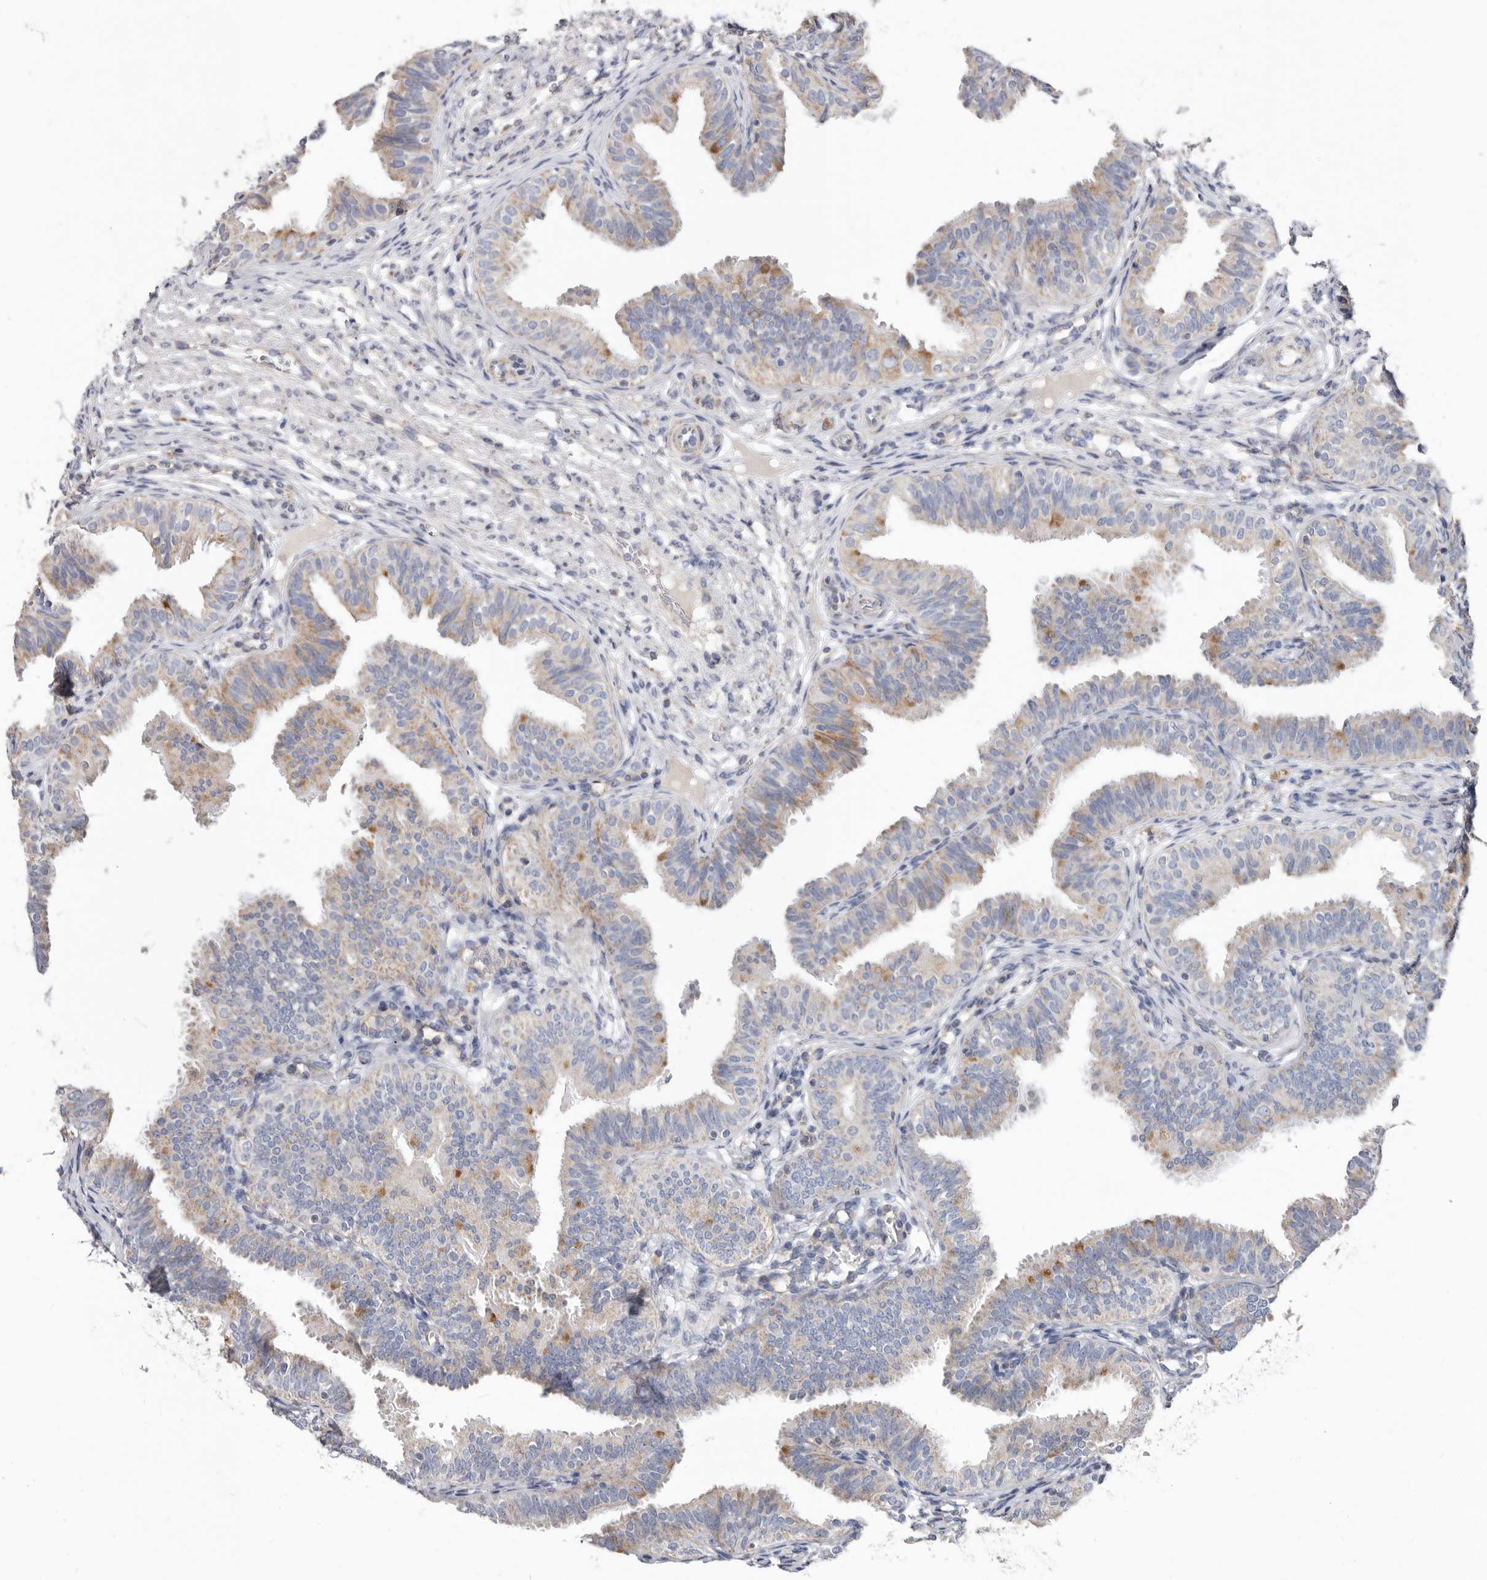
{"staining": {"intensity": "moderate", "quantity": "25%-75%", "location": "cytoplasmic/membranous"}, "tissue": "fallopian tube", "cell_type": "Glandular cells", "image_type": "normal", "snomed": [{"axis": "morphology", "description": "Normal tissue, NOS"}, {"axis": "topography", "description": "Fallopian tube"}], "caption": "Immunohistochemical staining of normal fallopian tube displays medium levels of moderate cytoplasmic/membranous positivity in approximately 25%-75% of glandular cells.", "gene": "RSPO2", "patient": {"sex": "female", "age": 35}}